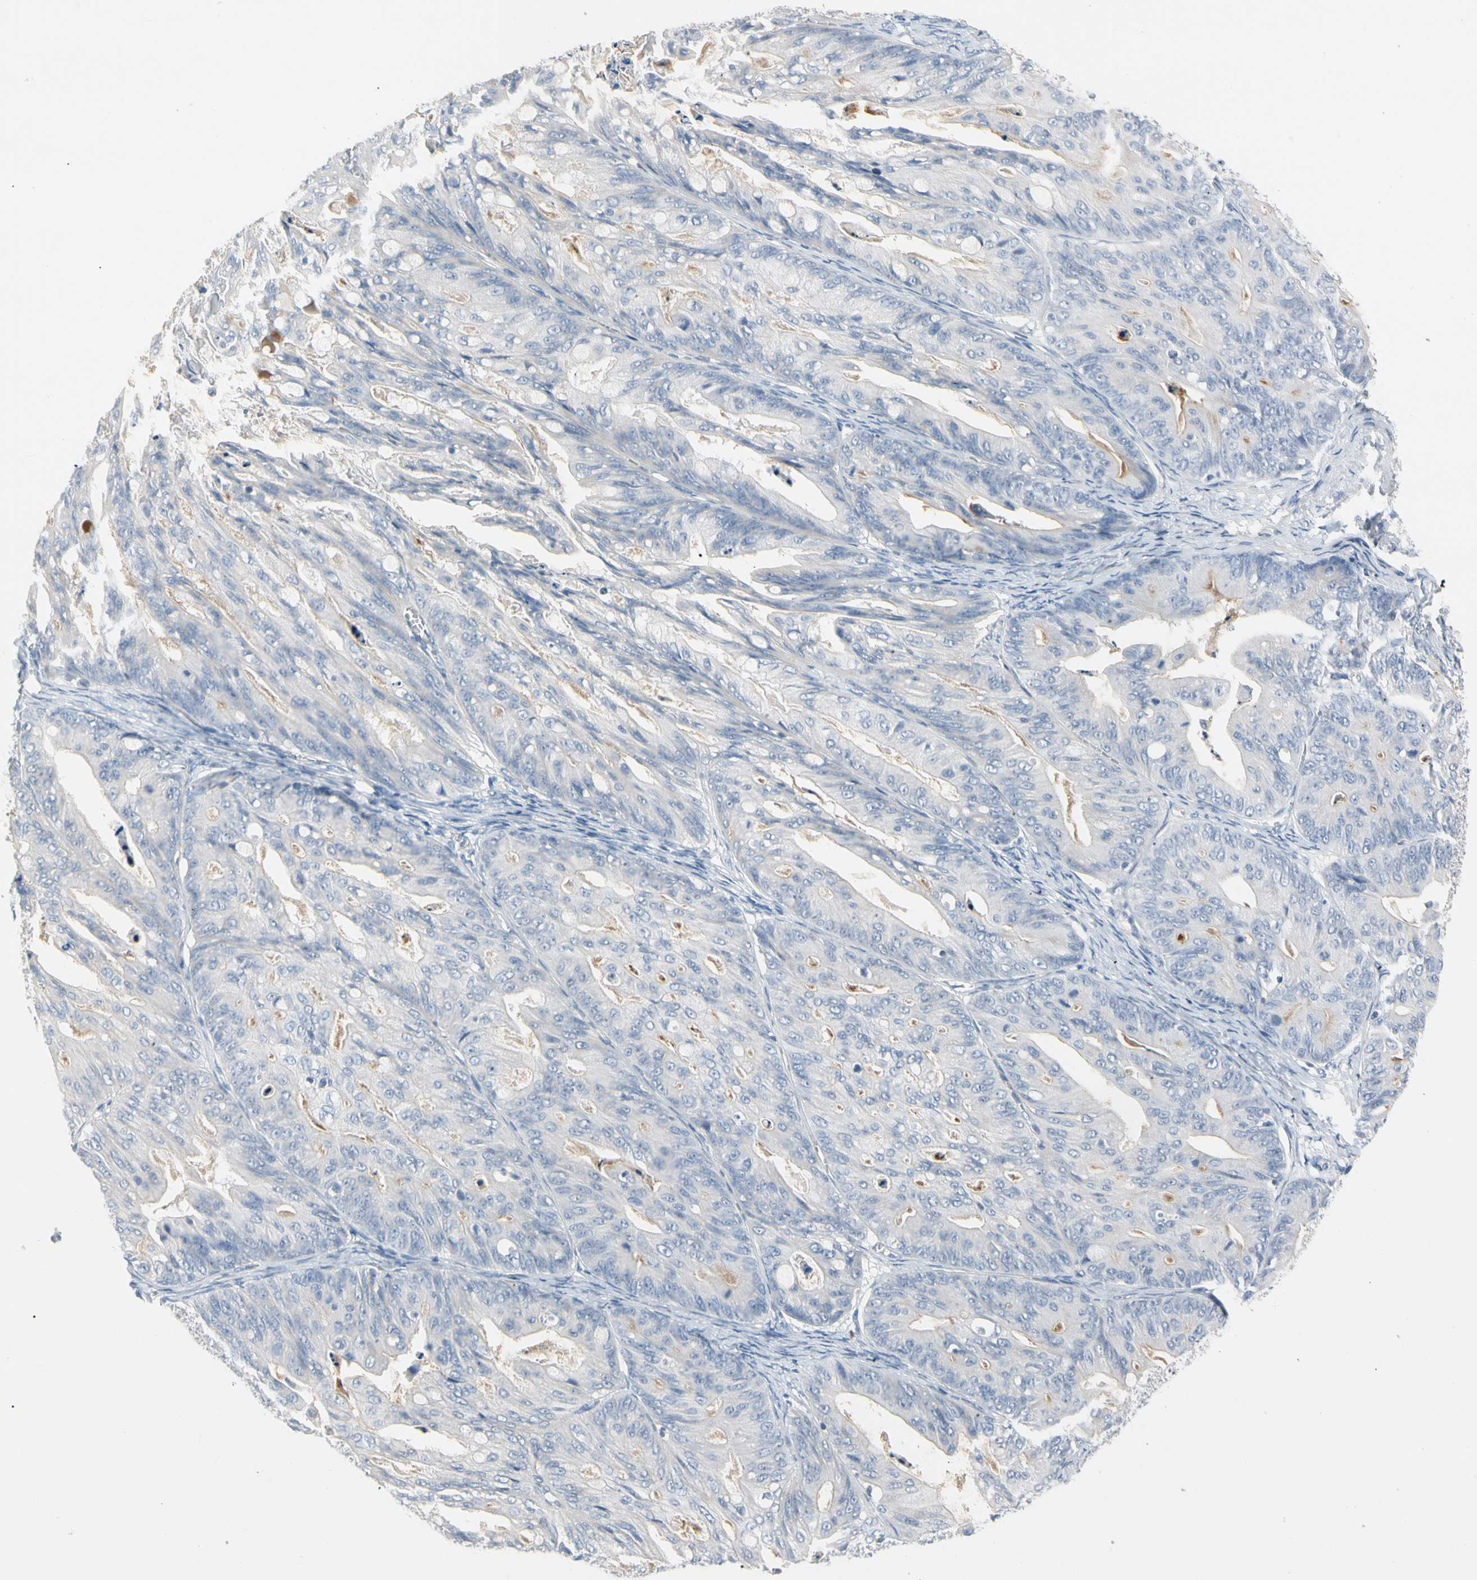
{"staining": {"intensity": "negative", "quantity": "none", "location": "none"}, "tissue": "ovarian cancer", "cell_type": "Tumor cells", "image_type": "cancer", "snomed": [{"axis": "morphology", "description": "Cystadenocarcinoma, mucinous, NOS"}, {"axis": "topography", "description": "Ovary"}], "caption": "Immunohistochemistry (IHC) of human mucinous cystadenocarcinoma (ovarian) displays no expression in tumor cells.", "gene": "MARK1", "patient": {"sex": "female", "age": 37}}